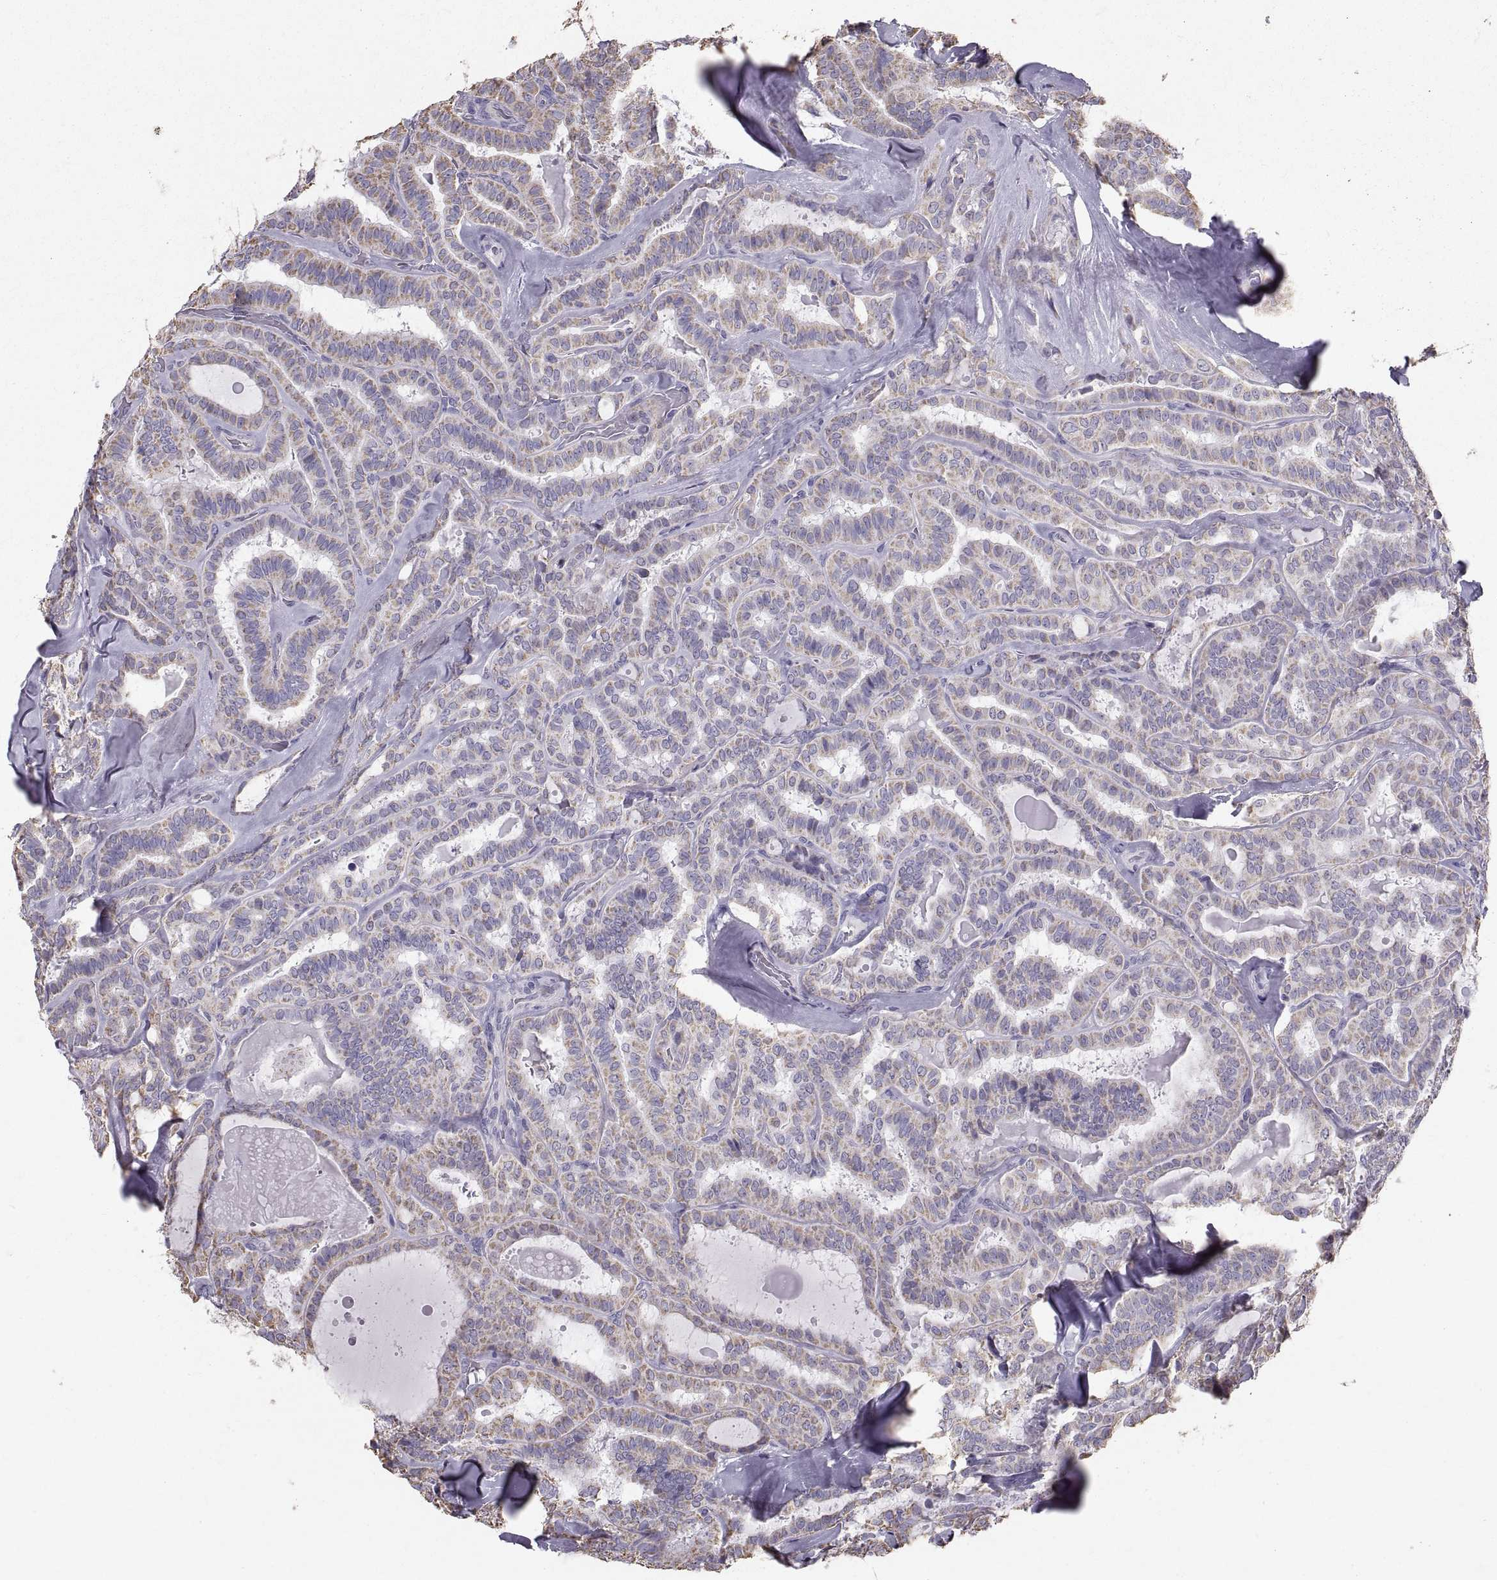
{"staining": {"intensity": "weak", "quantity": ">75%", "location": "cytoplasmic/membranous"}, "tissue": "thyroid cancer", "cell_type": "Tumor cells", "image_type": "cancer", "snomed": [{"axis": "morphology", "description": "Papillary adenocarcinoma, NOS"}, {"axis": "topography", "description": "Thyroid gland"}], "caption": "Immunohistochemistry (IHC) photomicrograph of thyroid cancer stained for a protein (brown), which displays low levels of weak cytoplasmic/membranous positivity in about >75% of tumor cells.", "gene": "STMND1", "patient": {"sex": "female", "age": 39}}